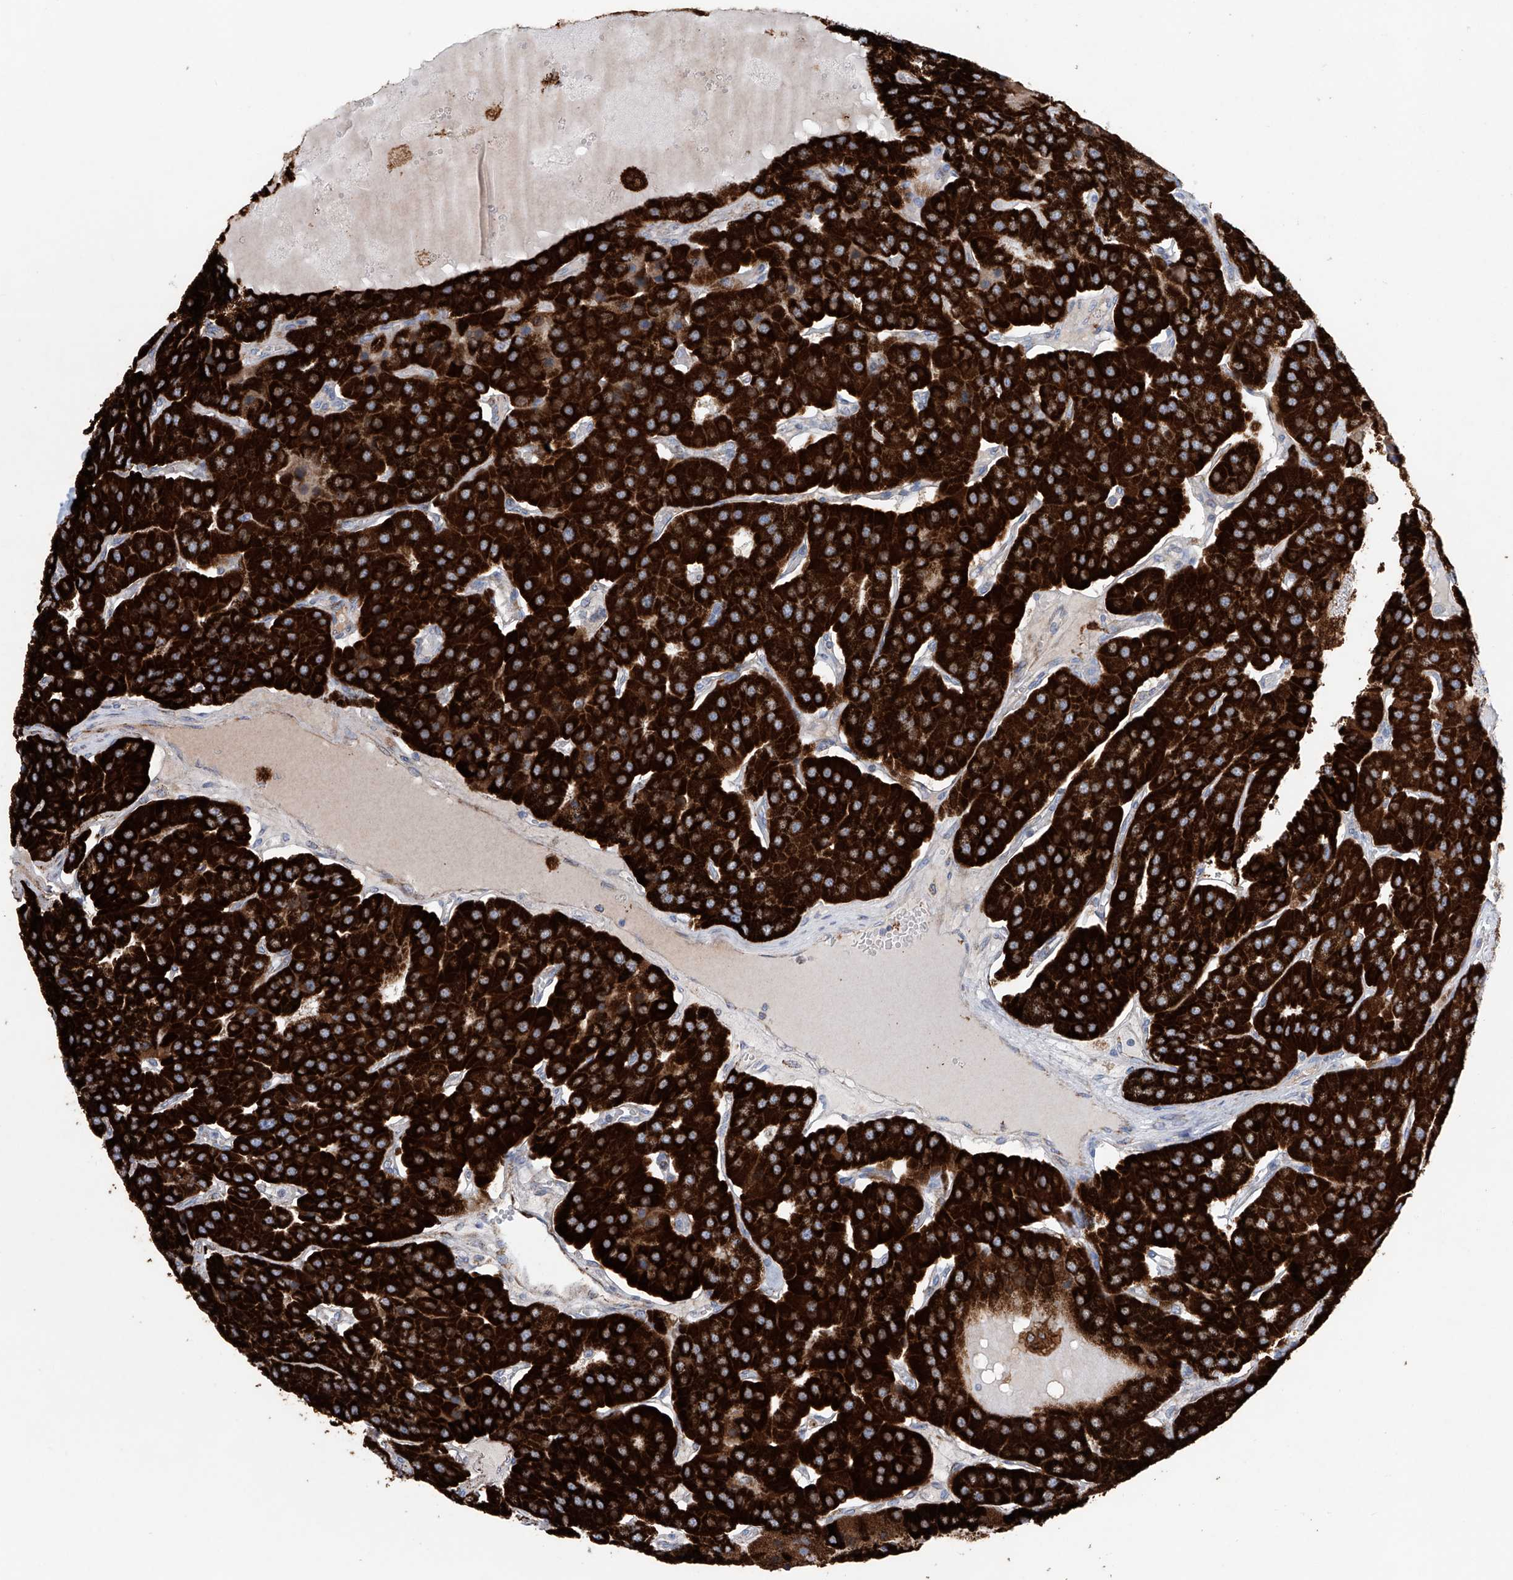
{"staining": {"intensity": "strong", "quantity": ">75%", "location": "cytoplasmic/membranous"}, "tissue": "parathyroid gland", "cell_type": "Glandular cells", "image_type": "normal", "snomed": [{"axis": "morphology", "description": "Normal tissue, NOS"}, {"axis": "morphology", "description": "Adenoma, NOS"}, {"axis": "topography", "description": "Parathyroid gland"}], "caption": "About >75% of glandular cells in unremarkable human parathyroid gland exhibit strong cytoplasmic/membranous protein staining as visualized by brown immunohistochemical staining.", "gene": "ALDH6A1", "patient": {"sex": "female", "age": 86}}